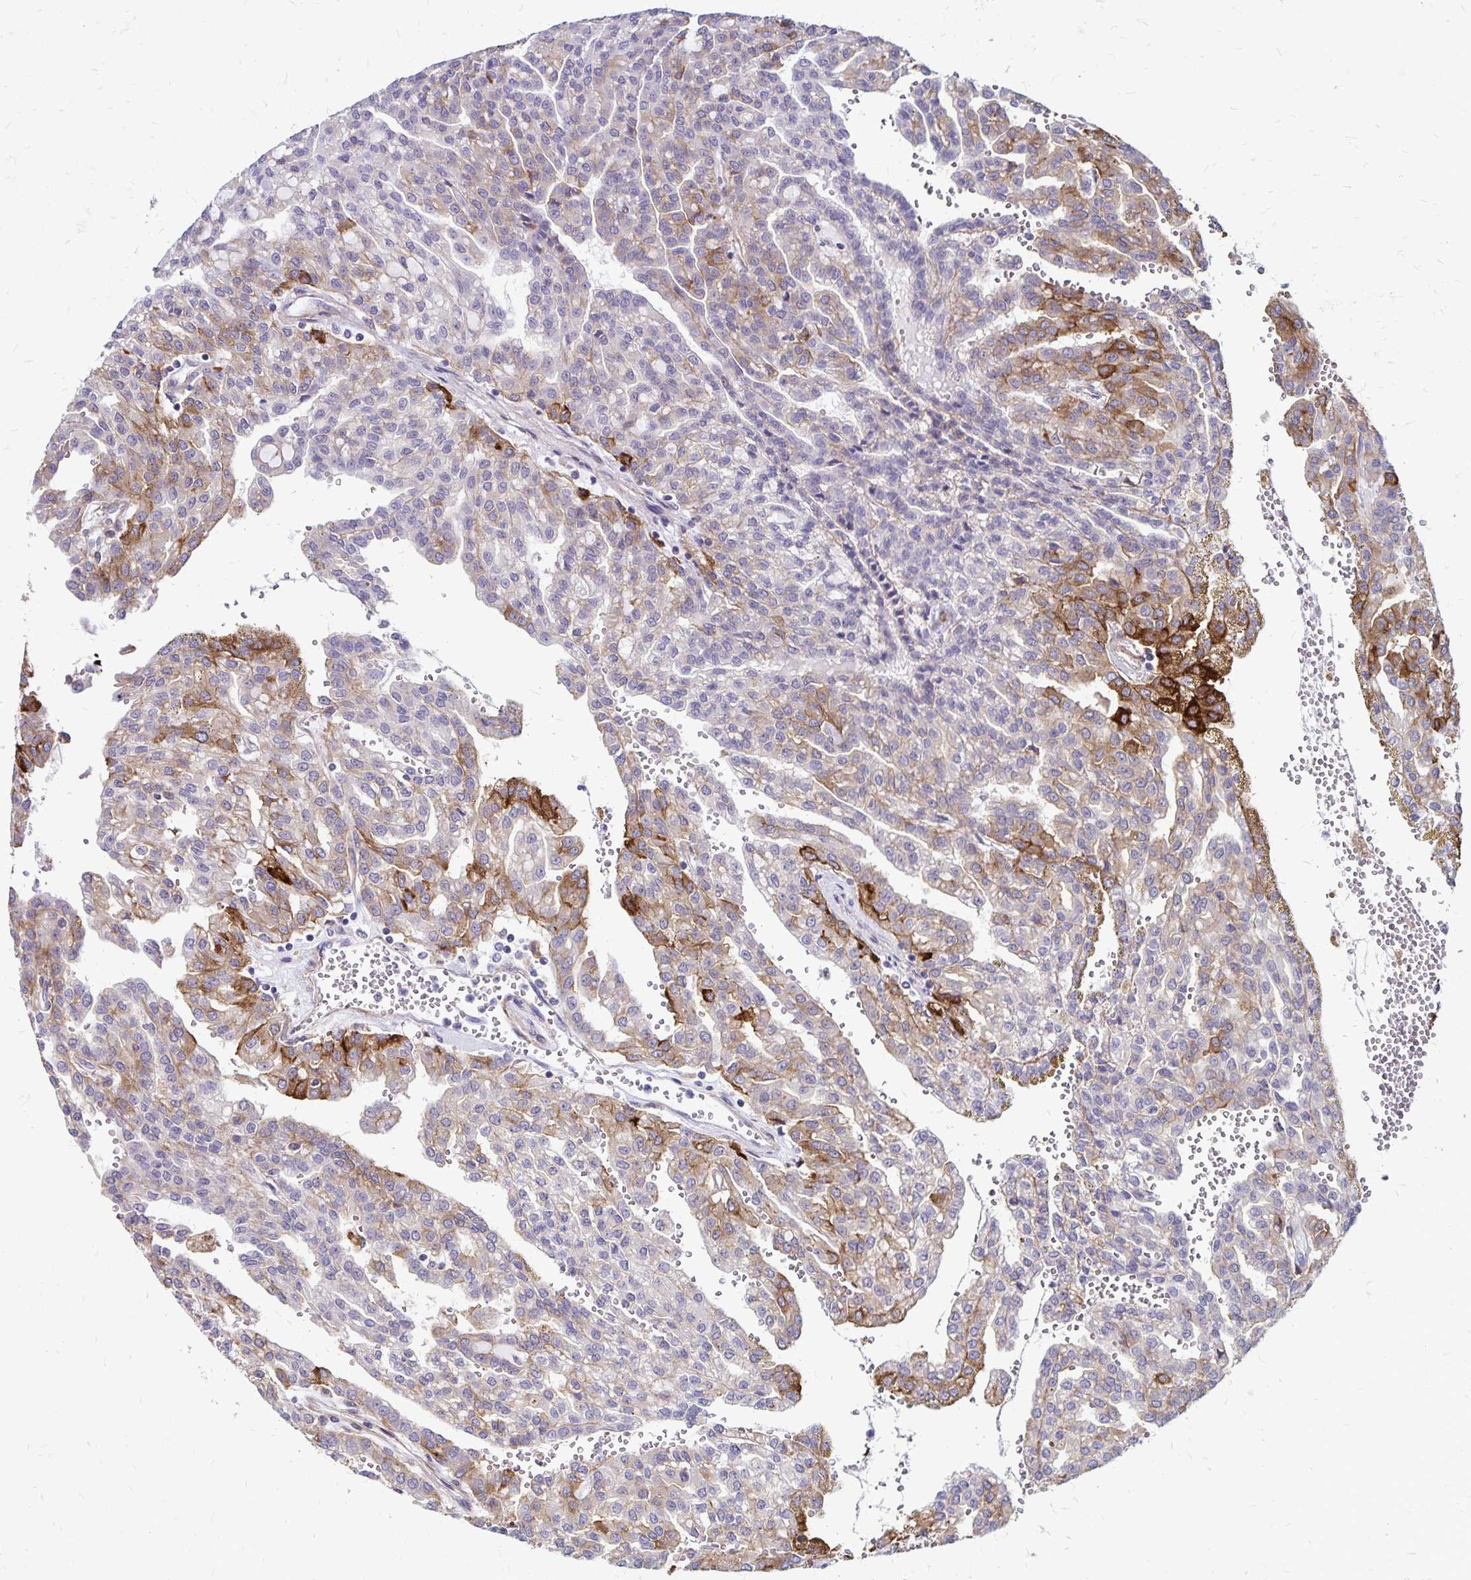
{"staining": {"intensity": "strong", "quantity": "<25%", "location": "cytoplasmic/membranous"}, "tissue": "renal cancer", "cell_type": "Tumor cells", "image_type": "cancer", "snomed": [{"axis": "morphology", "description": "Adenocarcinoma, NOS"}, {"axis": "topography", "description": "Kidney"}], "caption": "Adenocarcinoma (renal) was stained to show a protein in brown. There is medium levels of strong cytoplasmic/membranous expression in about <25% of tumor cells.", "gene": "TNS3", "patient": {"sex": "male", "age": 63}}